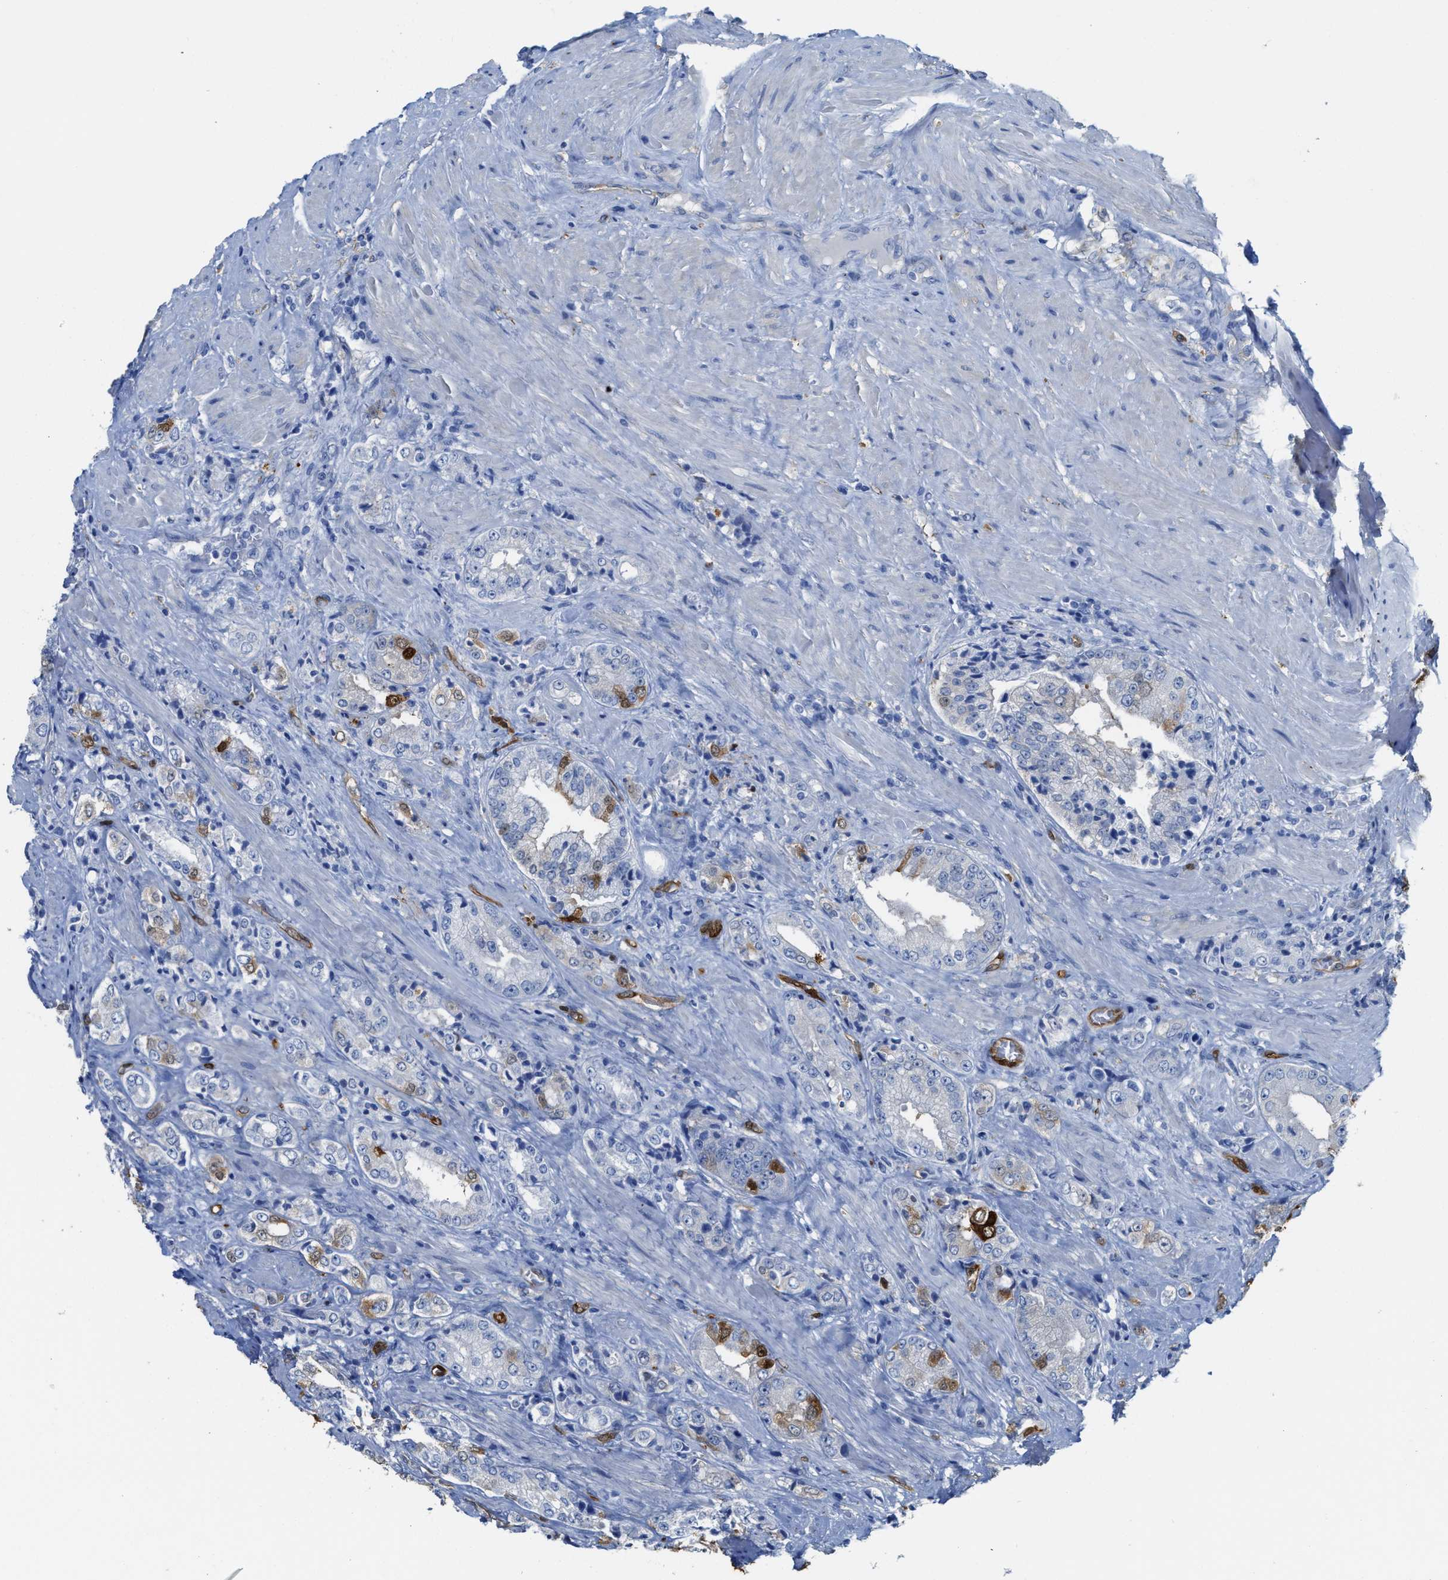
{"staining": {"intensity": "moderate", "quantity": "<25%", "location": "cytoplasmic/membranous,nuclear"}, "tissue": "prostate cancer", "cell_type": "Tumor cells", "image_type": "cancer", "snomed": [{"axis": "morphology", "description": "Adenocarcinoma, High grade"}, {"axis": "topography", "description": "Prostate"}], "caption": "Prostate cancer (high-grade adenocarcinoma) stained with a protein marker exhibits moderate staining in tumor cells.", "gene": "ASS1", "patient": {"sex": "male", "age": 61}}